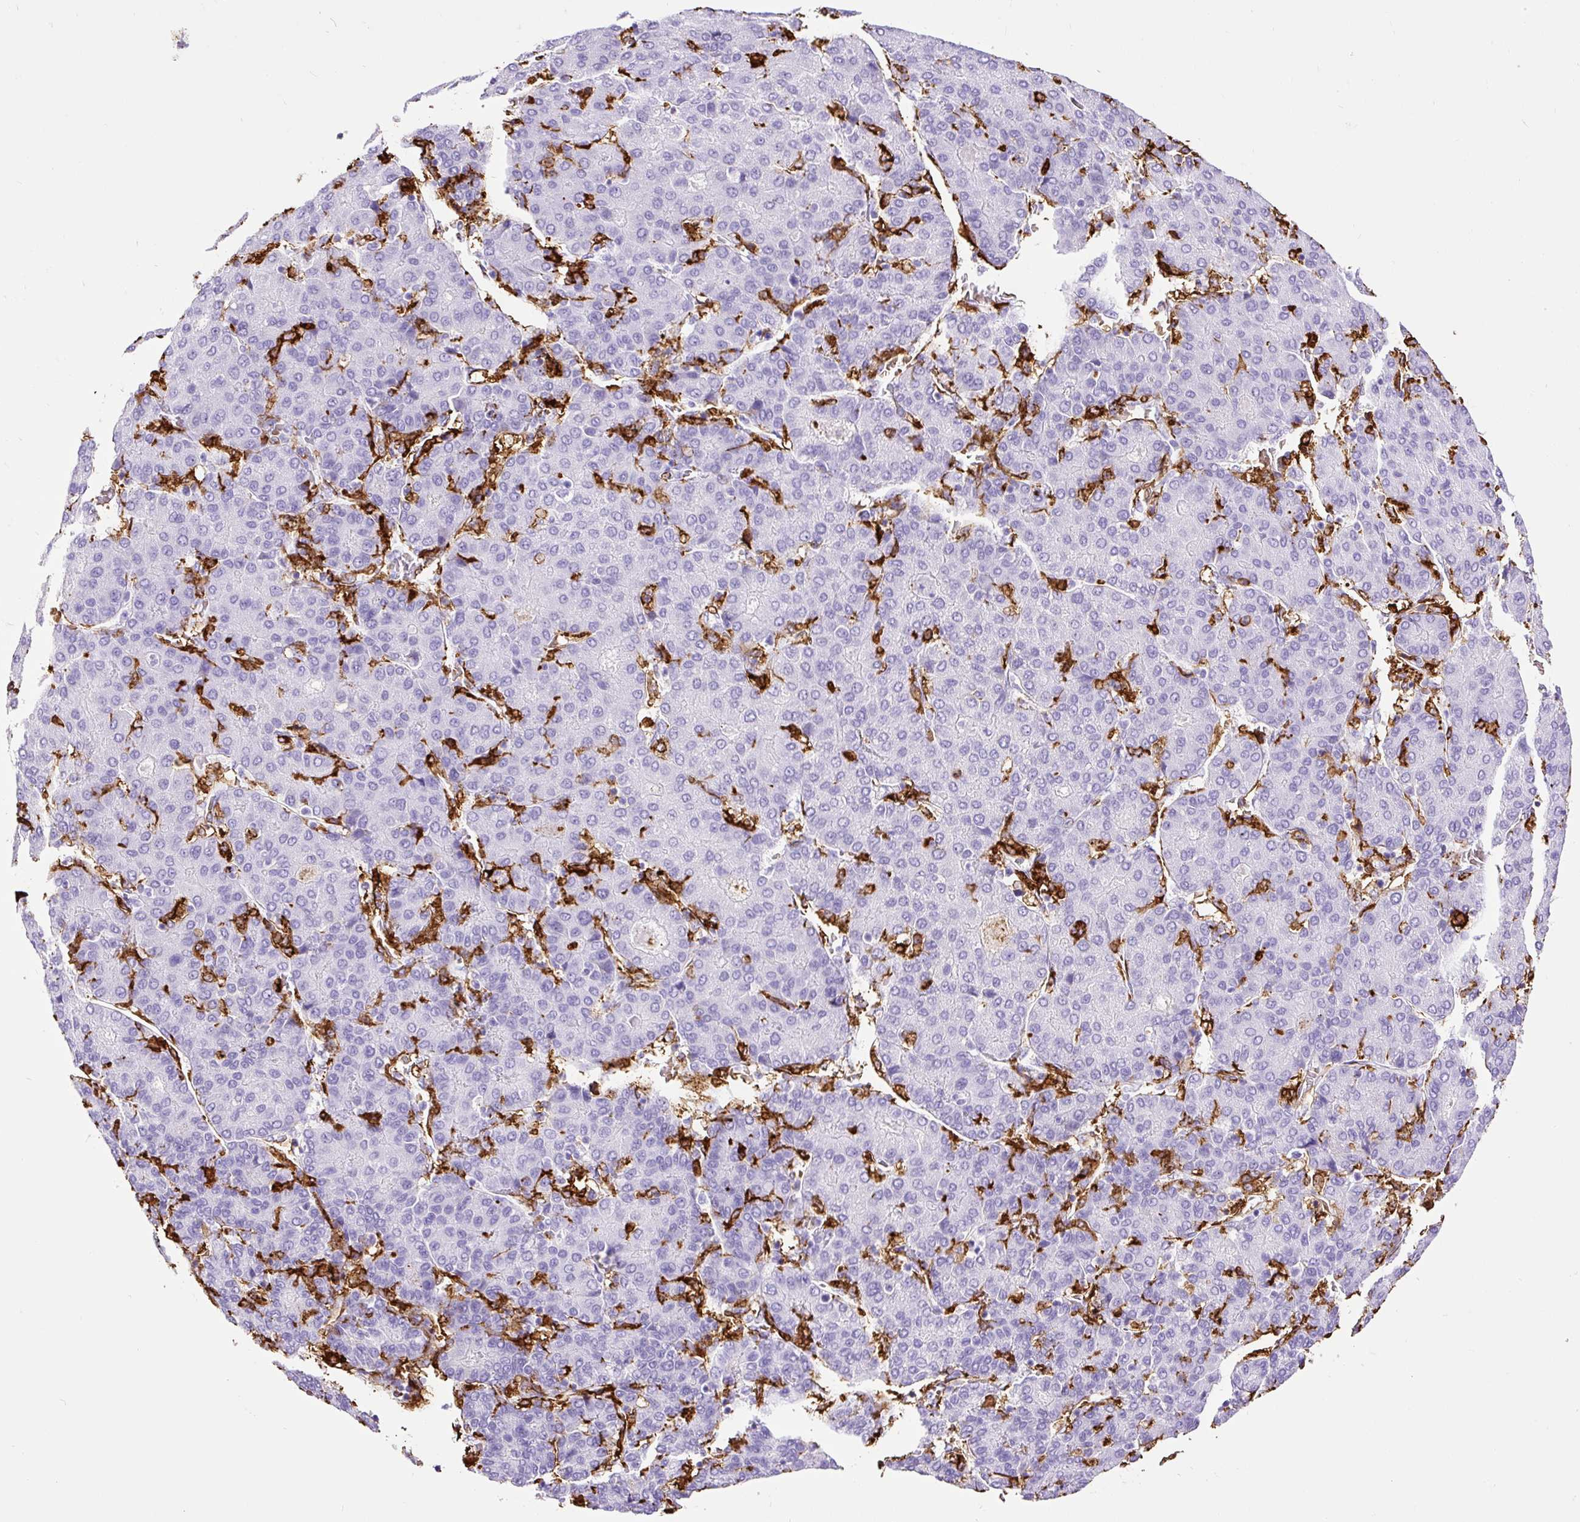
{"staining": {"intensity": "negative", "quantity": "none", "location": "none"}, "tissue": "liver cancer", "cell_type": "Tumor cells", "image_type": "cancer", "snomed": [{"axis": "morphology", "description": "Carcinoma, Hepatocellular, NOS"}, {"axis": "topography", "description": "Liver"}], "caption": "Tumor cells are negative for brown protein staining in liver cancer (hepatocellular carcinoma). (Stains: DAB immunohistochemistry (IHC) with hematoxylin counter stain, Microscopy: brightfield microscopy at high magnification).", "gene": "HLA-DRA", "patient": {"sex": "male", "age": 65}}